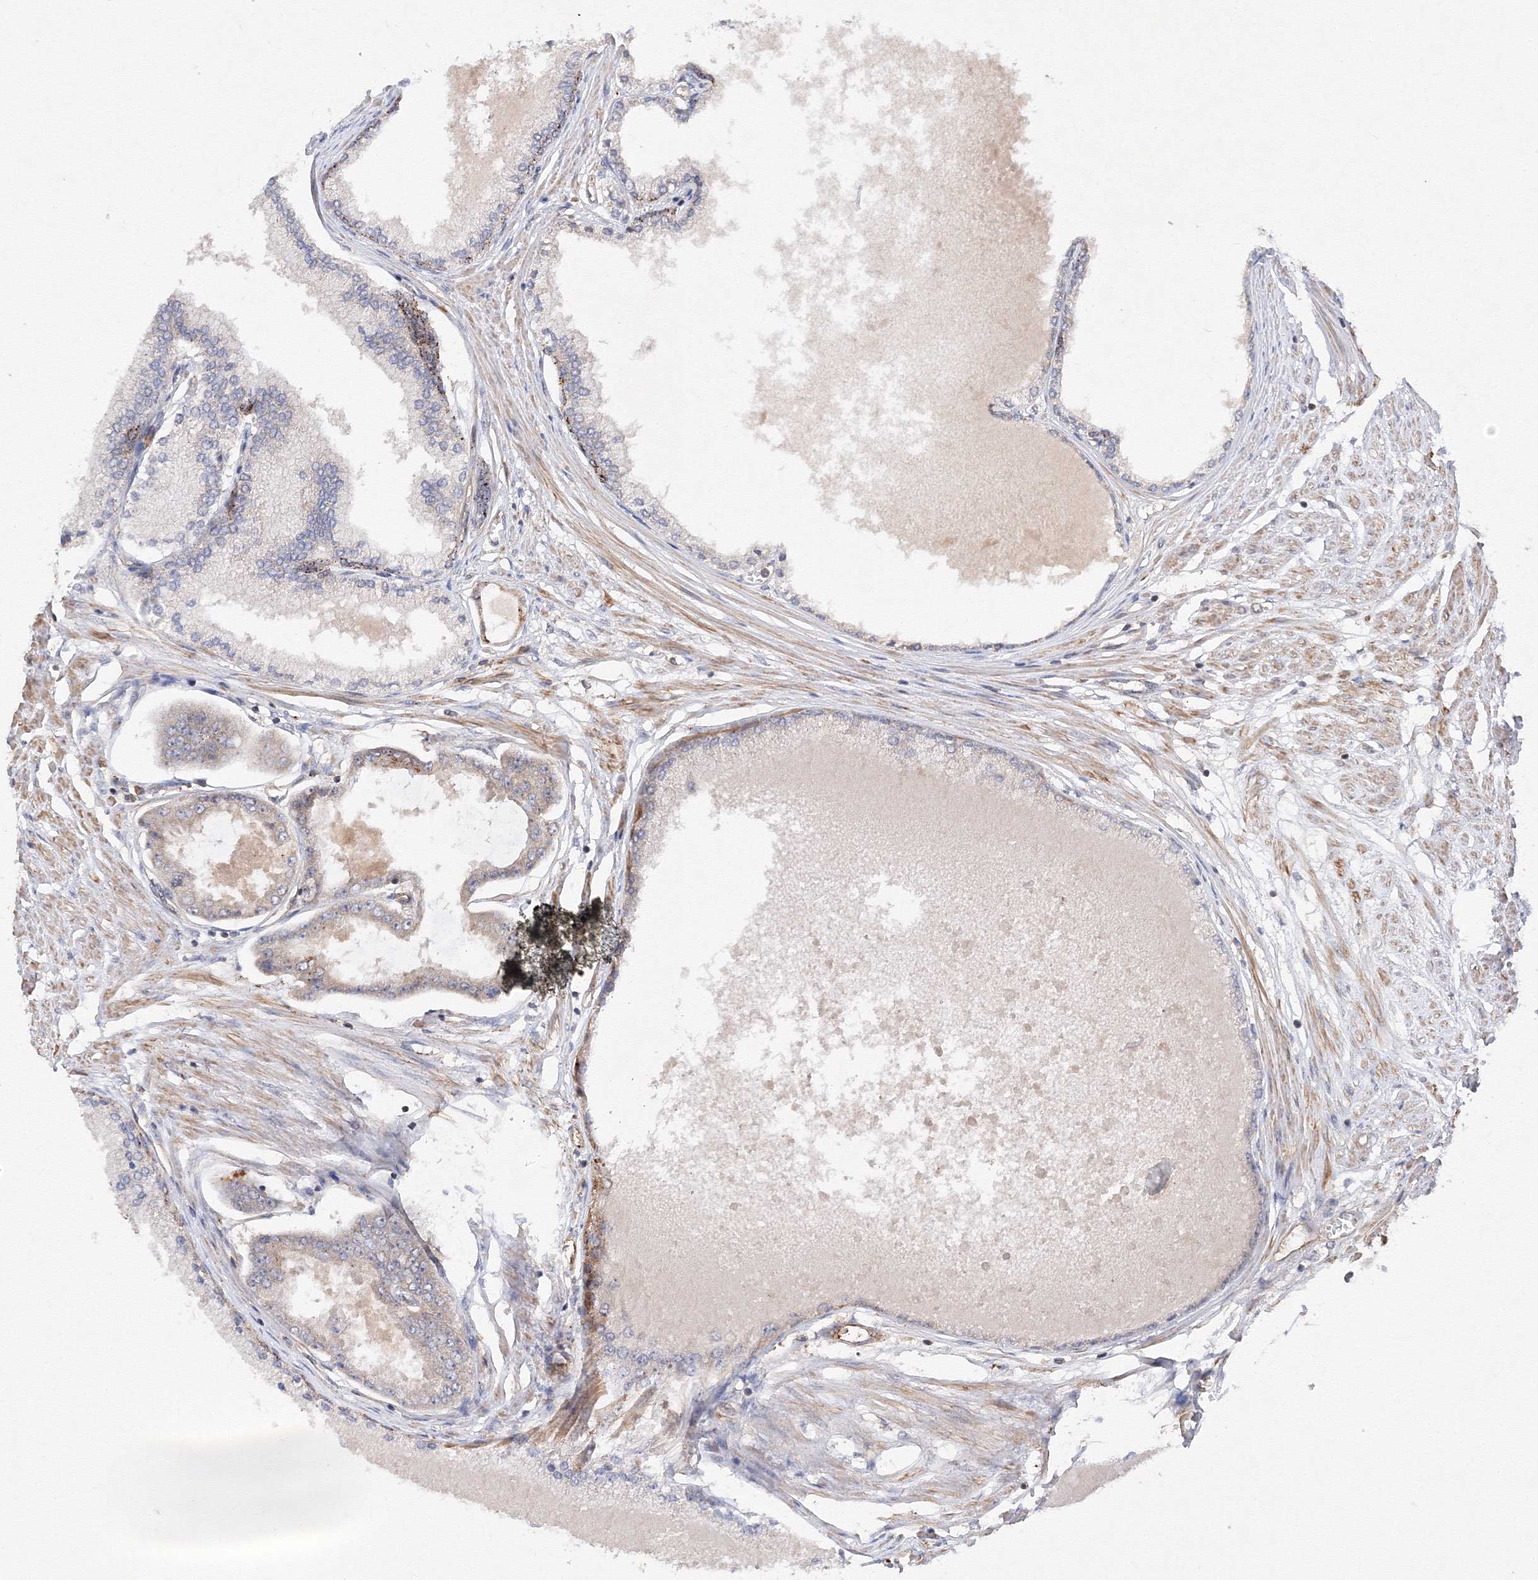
{"staining": {"intensity": "negative", "quantity": "none", "location": "none"}, "tissue": "prostate cancer", "cell_type": "Tumor cells", "image_type": "cancer", "snomed": [{"axis": "morphology", "description": "Adenocarcinoma, Low grade"}, {"axis": "topography", "description": "Prostate"}], "caption": "Prostate low-grade adenocarcinoma stained for a protein using immunohistochemistry exhibits no expression tumor cells.", "gene": "DCTD", "patient": {"sex": "male", "age": 63}}